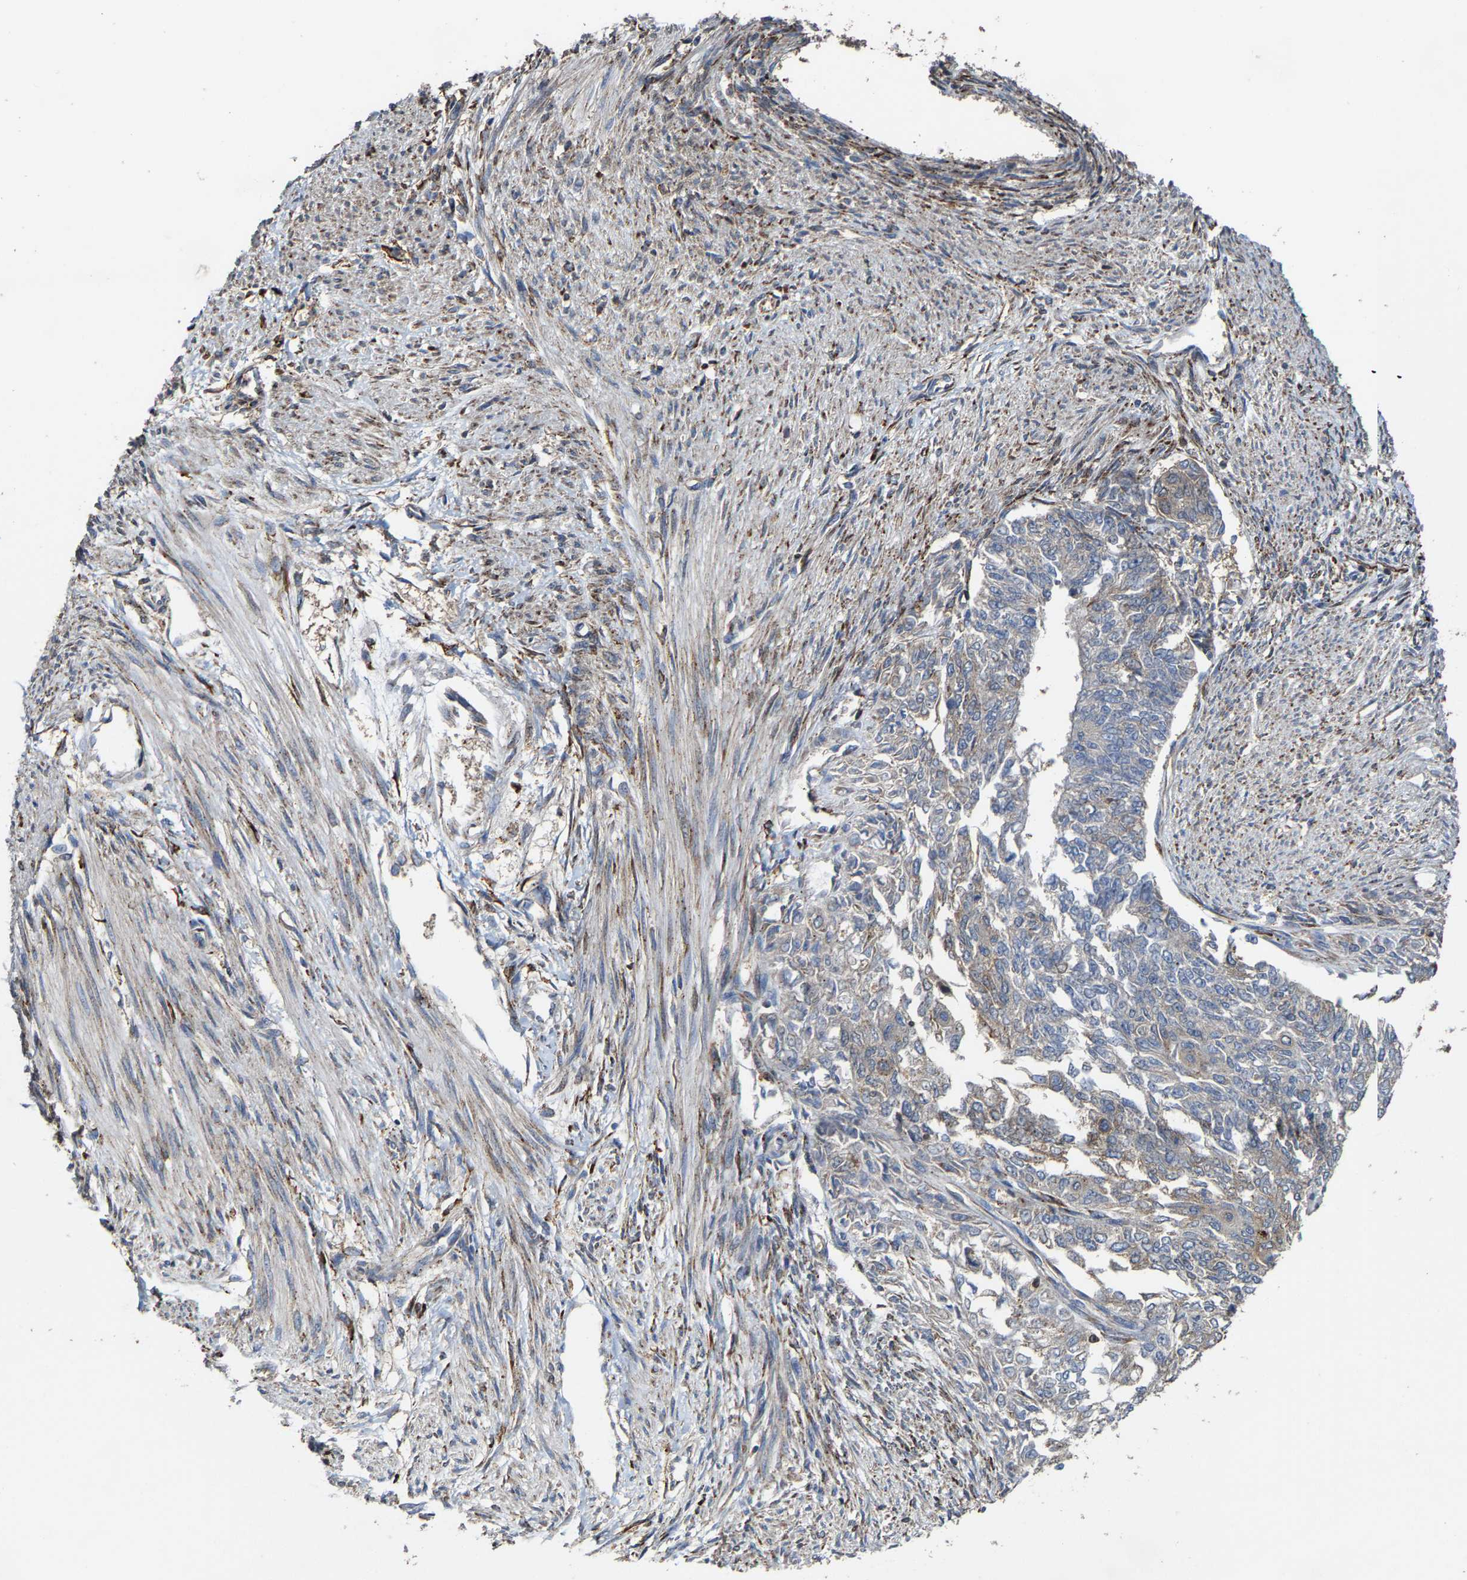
{"staining": {"intensity": "weak", "quantity": "<25%", "location": "cytoplasmic/membranous"}, "tissue": "endometrial cancer", "cell_type": "Tumor cells", "image_type": "cancer", "snomed": [{"axis": "morphology", "description": "Adenocarcinoma, NOS"}, {"axis": "topography", "description": "Endometrium"}], "caption": "IHC micrograph of neoplastic tissue: human endometrial cancer (adenocarcinoma) stained with DAB (3,3'-diaminobenzidine) demonstrates no significant protein expression in tumor cells.", "gene": "FGD3", "patient": {"sex": "female", "age": 32}}